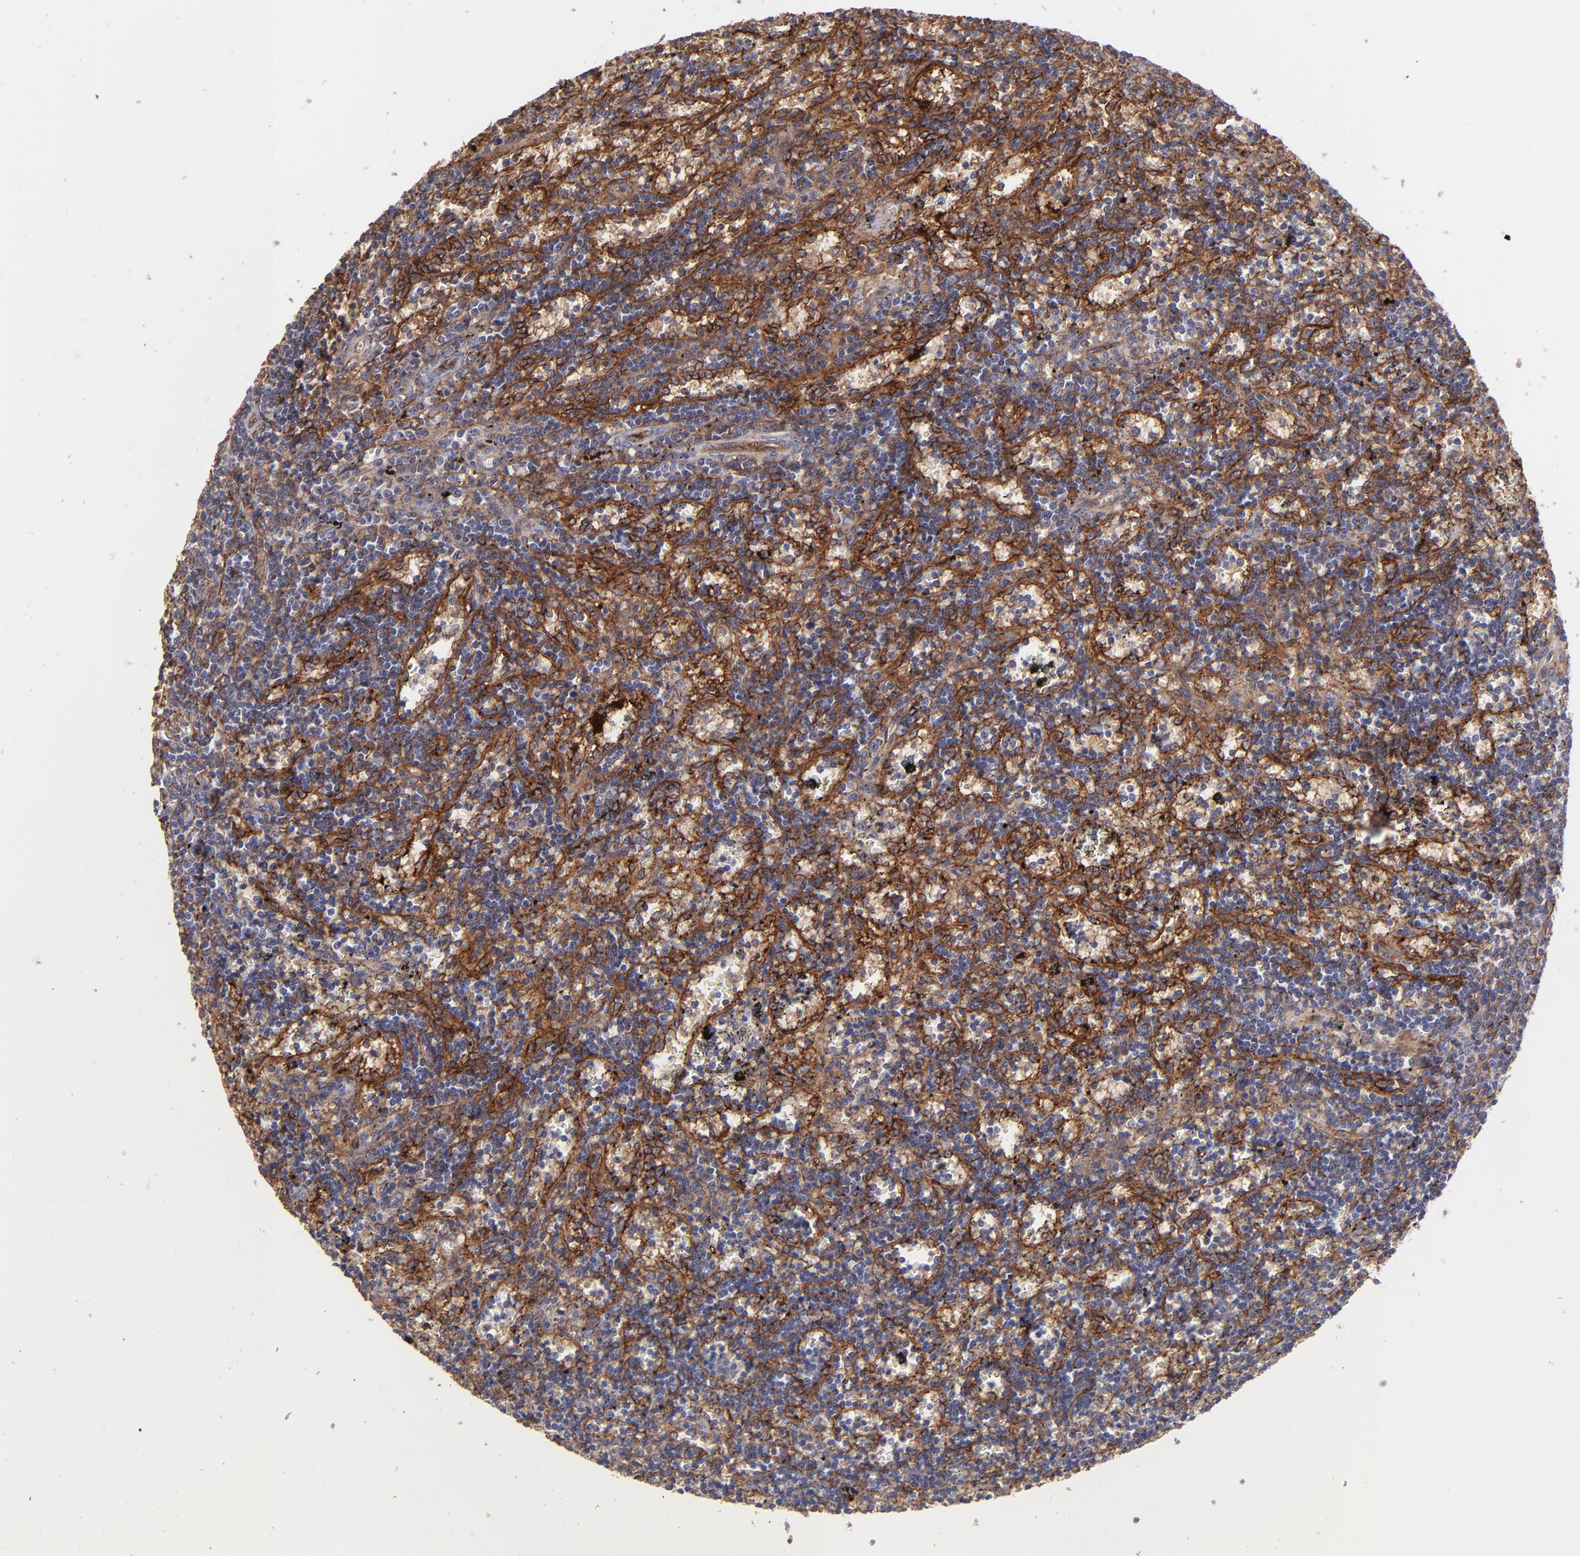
{"staining": {"intensity": "moderate", "quantity": ">75%", "location": "cytoplasmic/membranous"}, "tissue": "lymphoma", "cell_type": "Tumor cells", "image_type": "cancer", "snomed": [{"axis": "morphology", "description": "Malignant lymphoma, non-Hodgkin's type, Low grade"}, {"axis": "topography", "description": "Spleen"}], "caption": "Moderate cytoplasmic/membranous protein positivity is identified in about >75% of tumor cells in malignant lymphoma, non-Hodgkin's type (low-grade). Nuclei are stained in blue.", "gene": "ICAM1", "patient": {"sex": "male", "age": 60}}